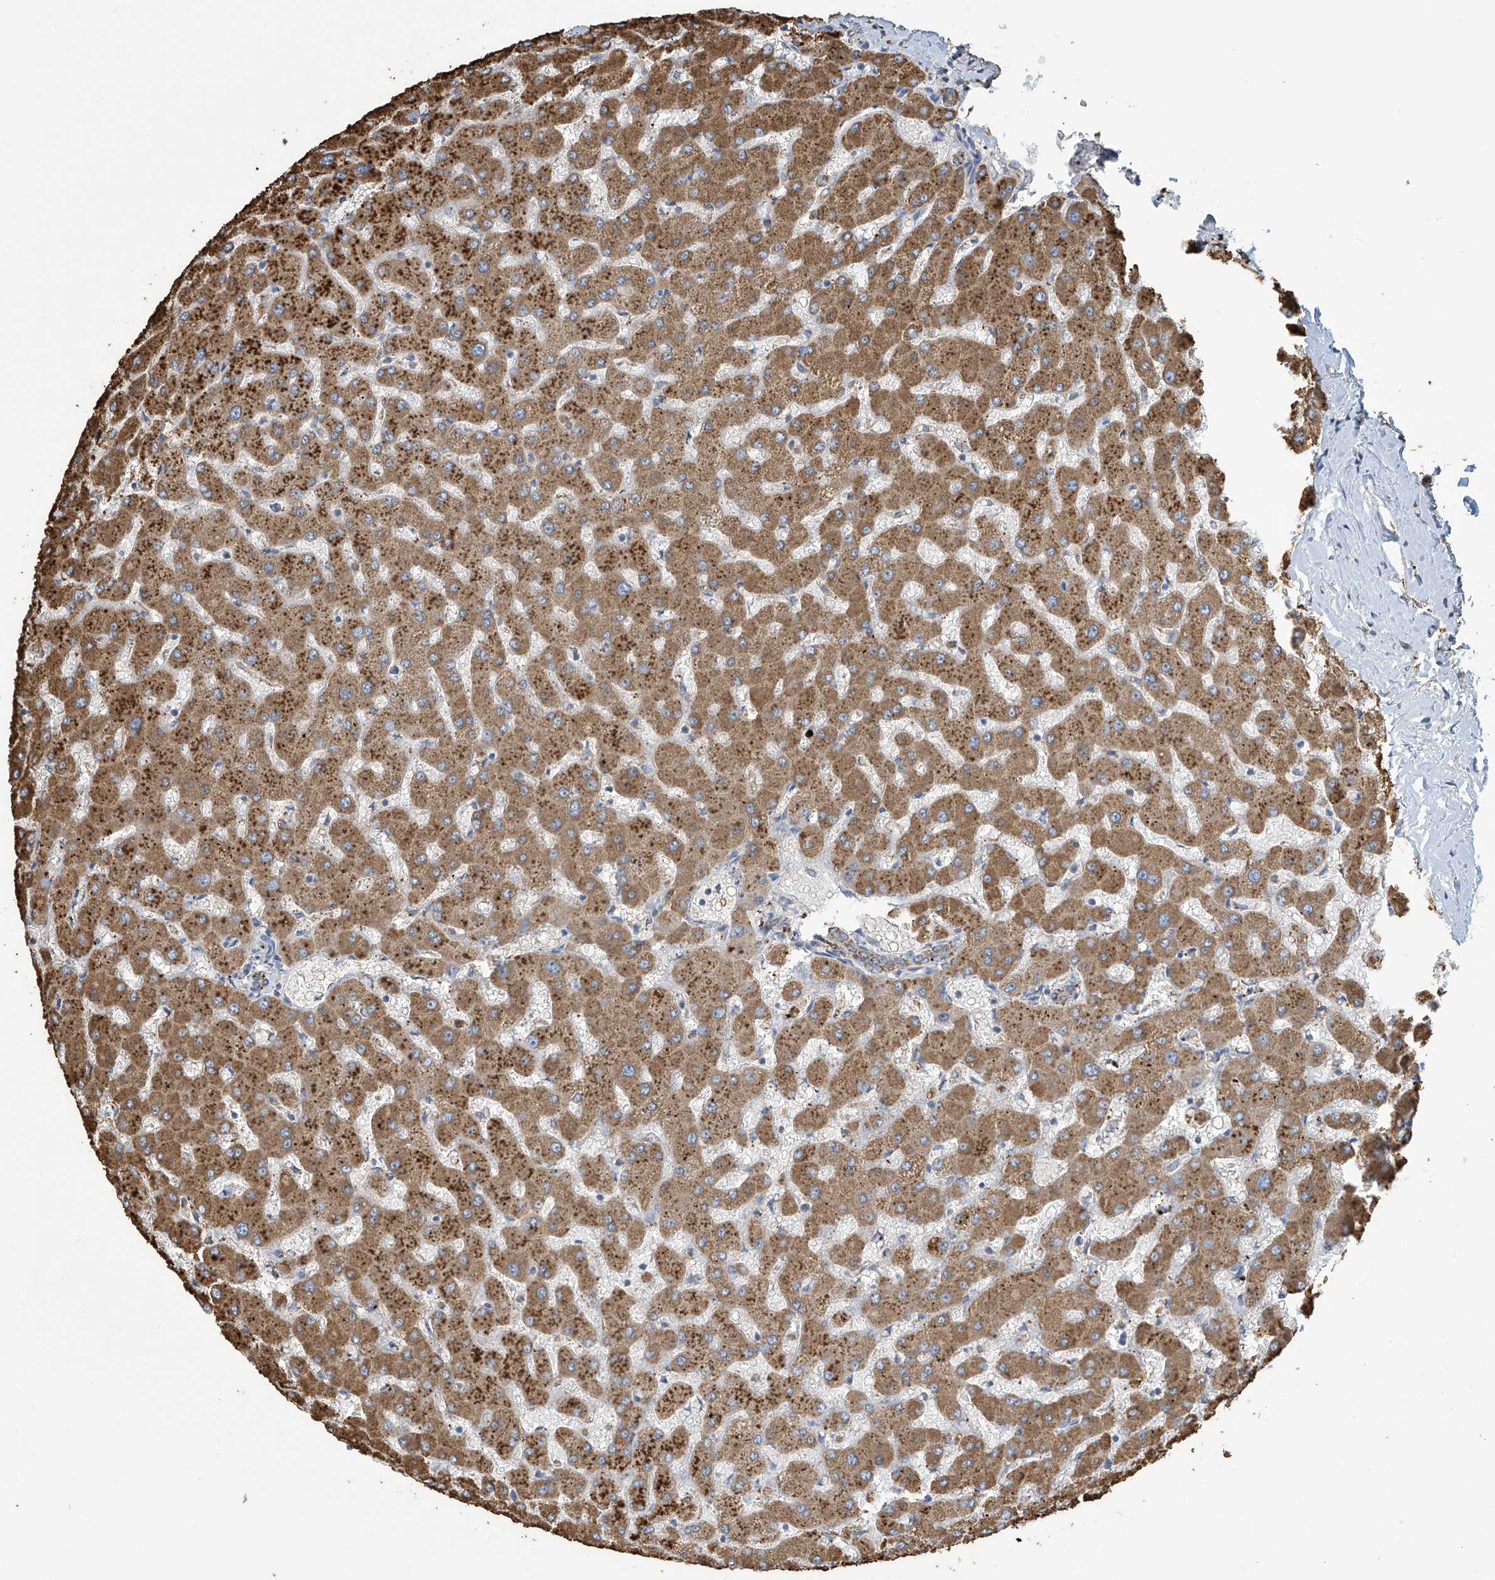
{"staining": {"intensity": "moderate", "quantity": "25%-75%", "location": "cytoplasmic/membranous"}, "tissue": "liver", "cell_type": "Cholangiocytes", "image_type": "normal", "snomed": [{"axis": "morphology", "description": "Normal tissue, NOS"}, {"axis": "topography", "description": "Liver"}], "caption": "Benign liver shows moderate cytoplasmic/membranous staining in about 25%-75% of cholangiocytes, visualized by immunohistochemistry.", "gene": "OGT", "patient": {"sex": "female", "age": 63}}